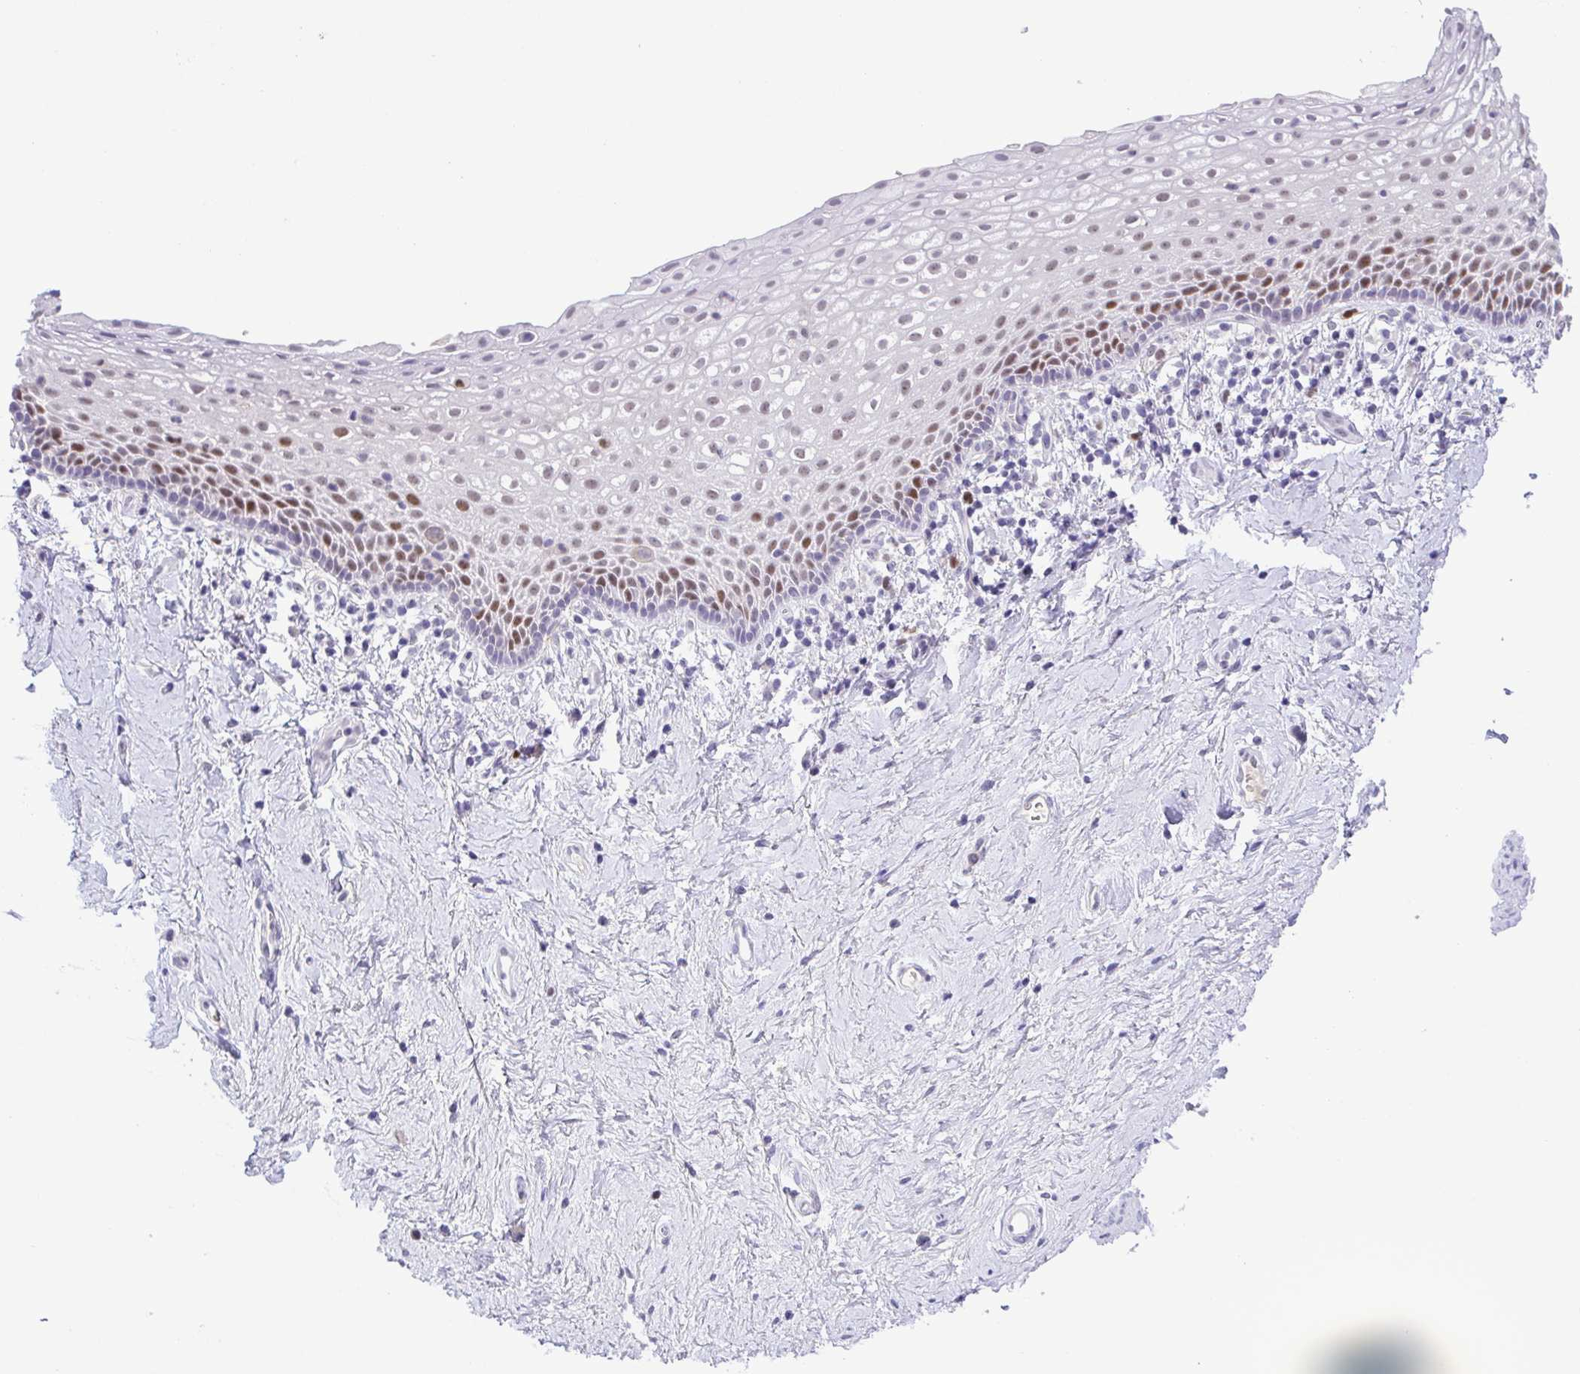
{"staining": {"intensity": "moderate", "quantity": "<25%", "location": "nuclear"}, "tissue": "vagina", "cell_type": "Squamous epithelial cells", "image_type": "normal", "snomed": [{"axis": "morphology", "description": "Normal tissue, NOS"}, {"axis": "topography", "description": "Vagina"}], "caption": "Immunohistochemical staining of normal vagina demonstrates low levels of moderate nuclear positivity in approximately <25% of squamous epithelial cells. (DAB = brown stain, brightfield microscopy at high magnification).", "gene": "TIPIN", "patient": {"sex": "female", "age": 61}}